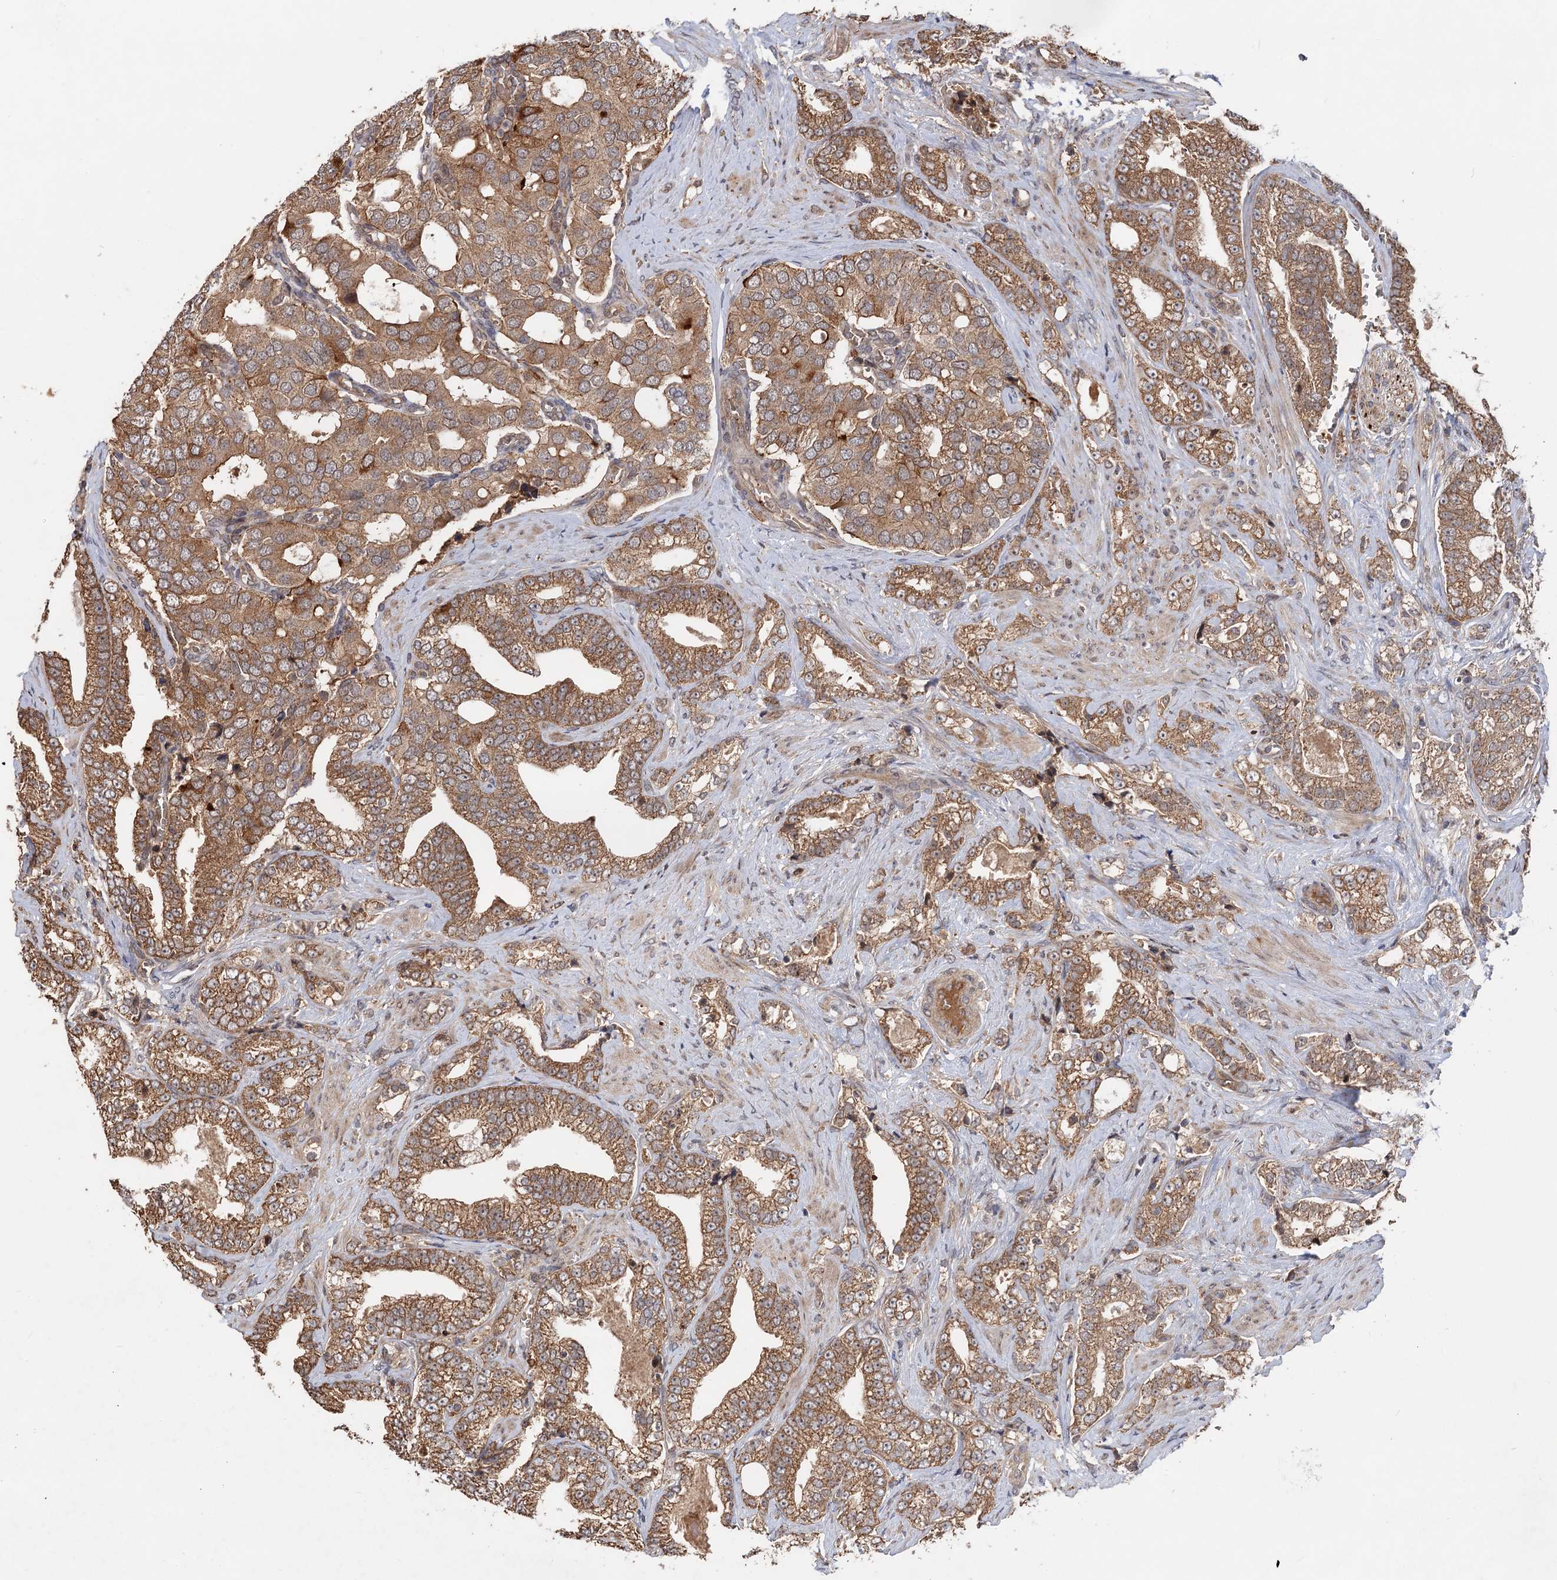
{"staining": {"intensity": "moderate", "quantity": ">75%", "location": "cytoplasmic/membranous"}, "tissue": "prostate cancer", "cell_type": "Tumor cells", "image_type": "cancer", "snomed": [{"axis": "morphology", "description": "Adenocarcinoma, High grade"}, {"axis": "topography", "description": "Prostate and seminal vesicle, NOS"}], "caption": "IHC image of prostate cancer (adenocarcinoma (high-grade)) stained for a protein (brown), which demonstrates medium levels of moderate cytoplasmic/membranous positivity in about >75% of tumor cells.", "gene": "SNX32", "patient": {"sex": "male", "age": 67}}